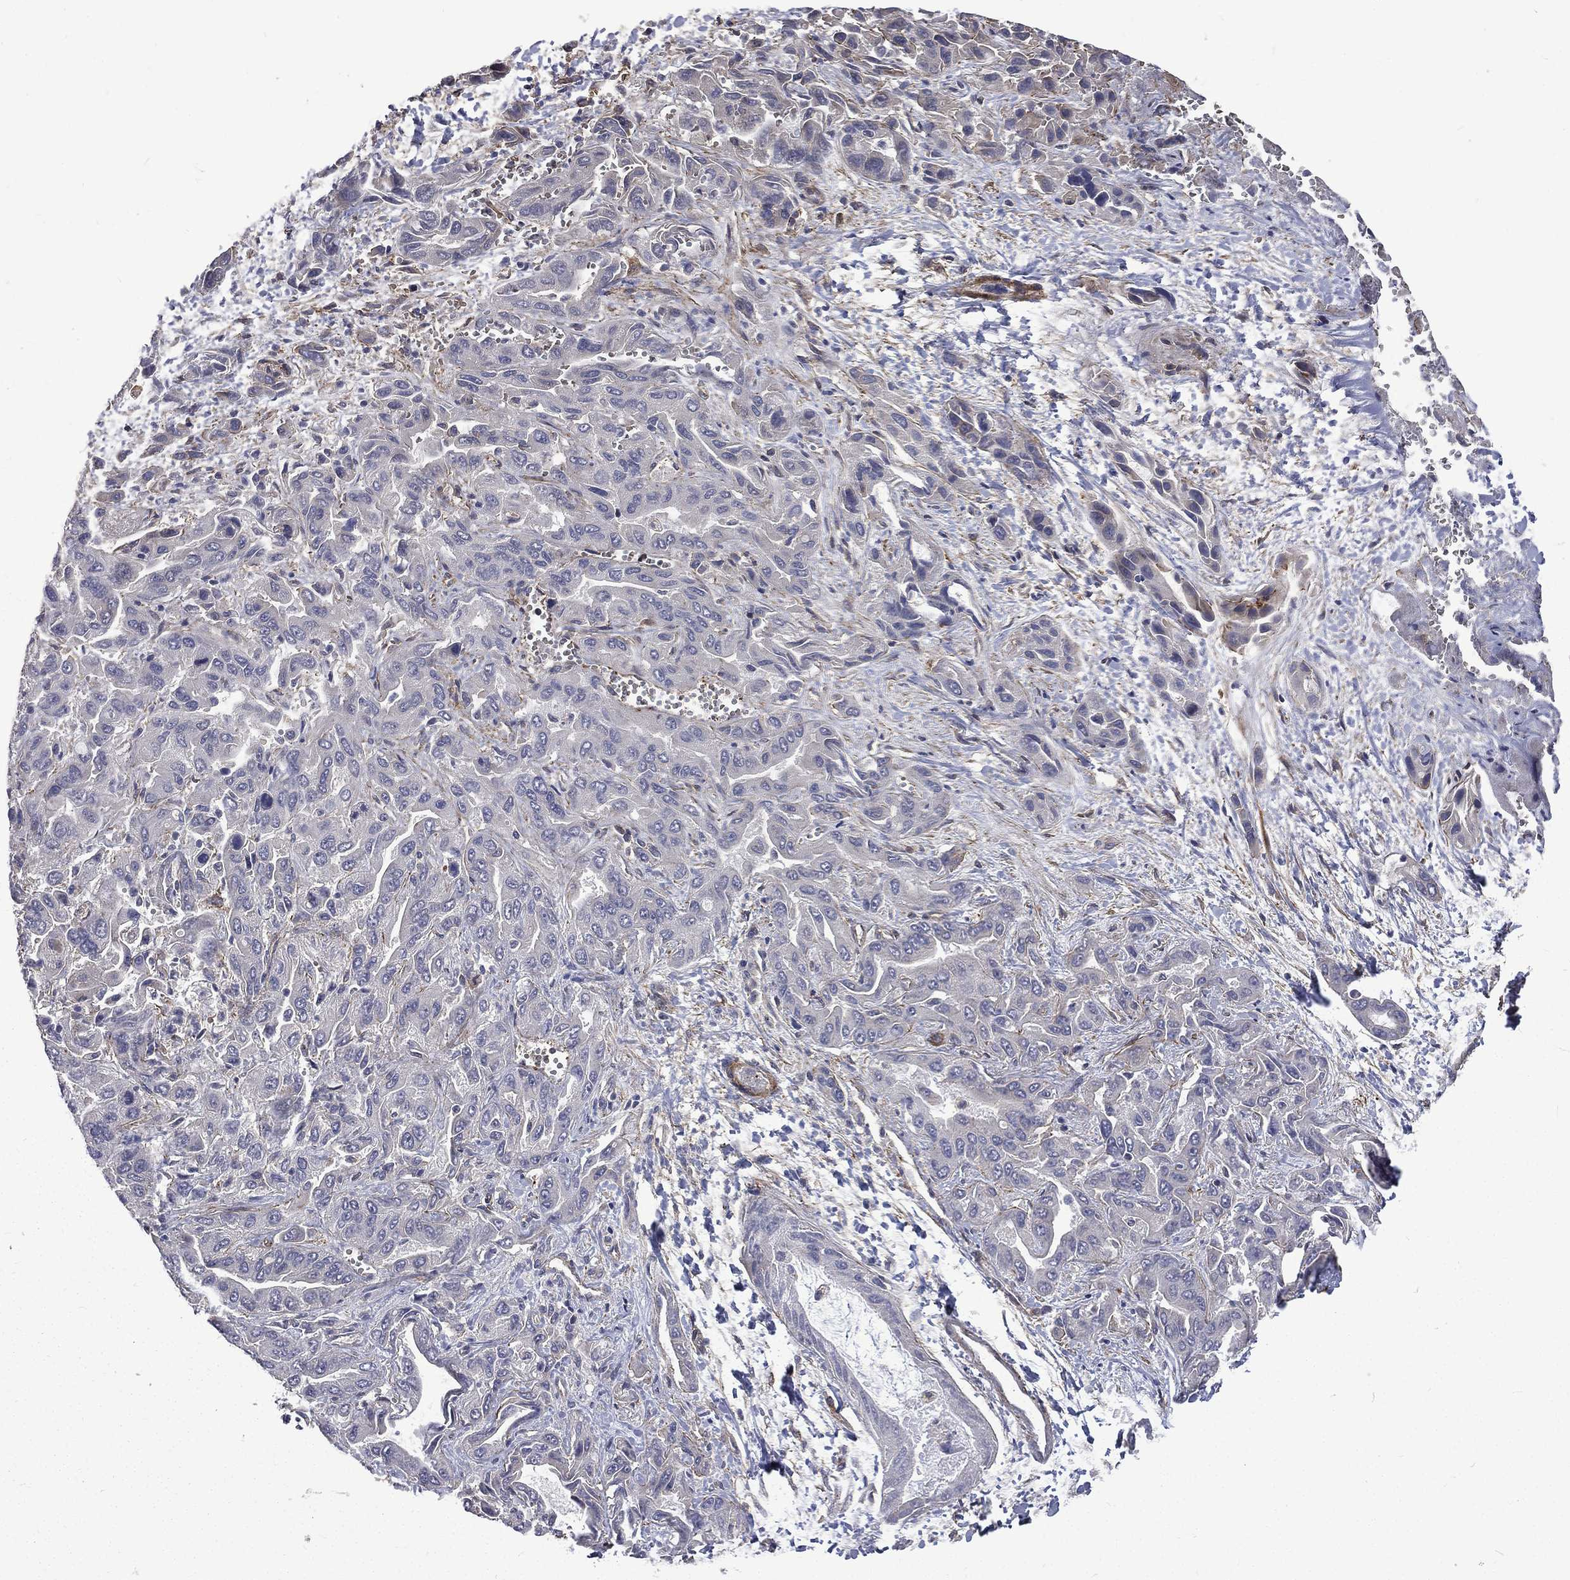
{"staining": {"intensity": "negative", "quantity": "none", "location": "none"}, "tissue": "liver cancer", "cell_type": "Tumor cells", "image_type": "cancer", "snomed": [{"axis": "morphology", "description": "Cholangiocarcinoma"}, {"axis": "topography", "description": "Liver"}], "caption": "Liver cholangiocarcinoma was stained to show a protein in brown. There is no significant staining in tumor cells. Nuclei are stained in blue.", "gene": "PPFIBP1", "patient": {"sex": "female", "age": 52}}